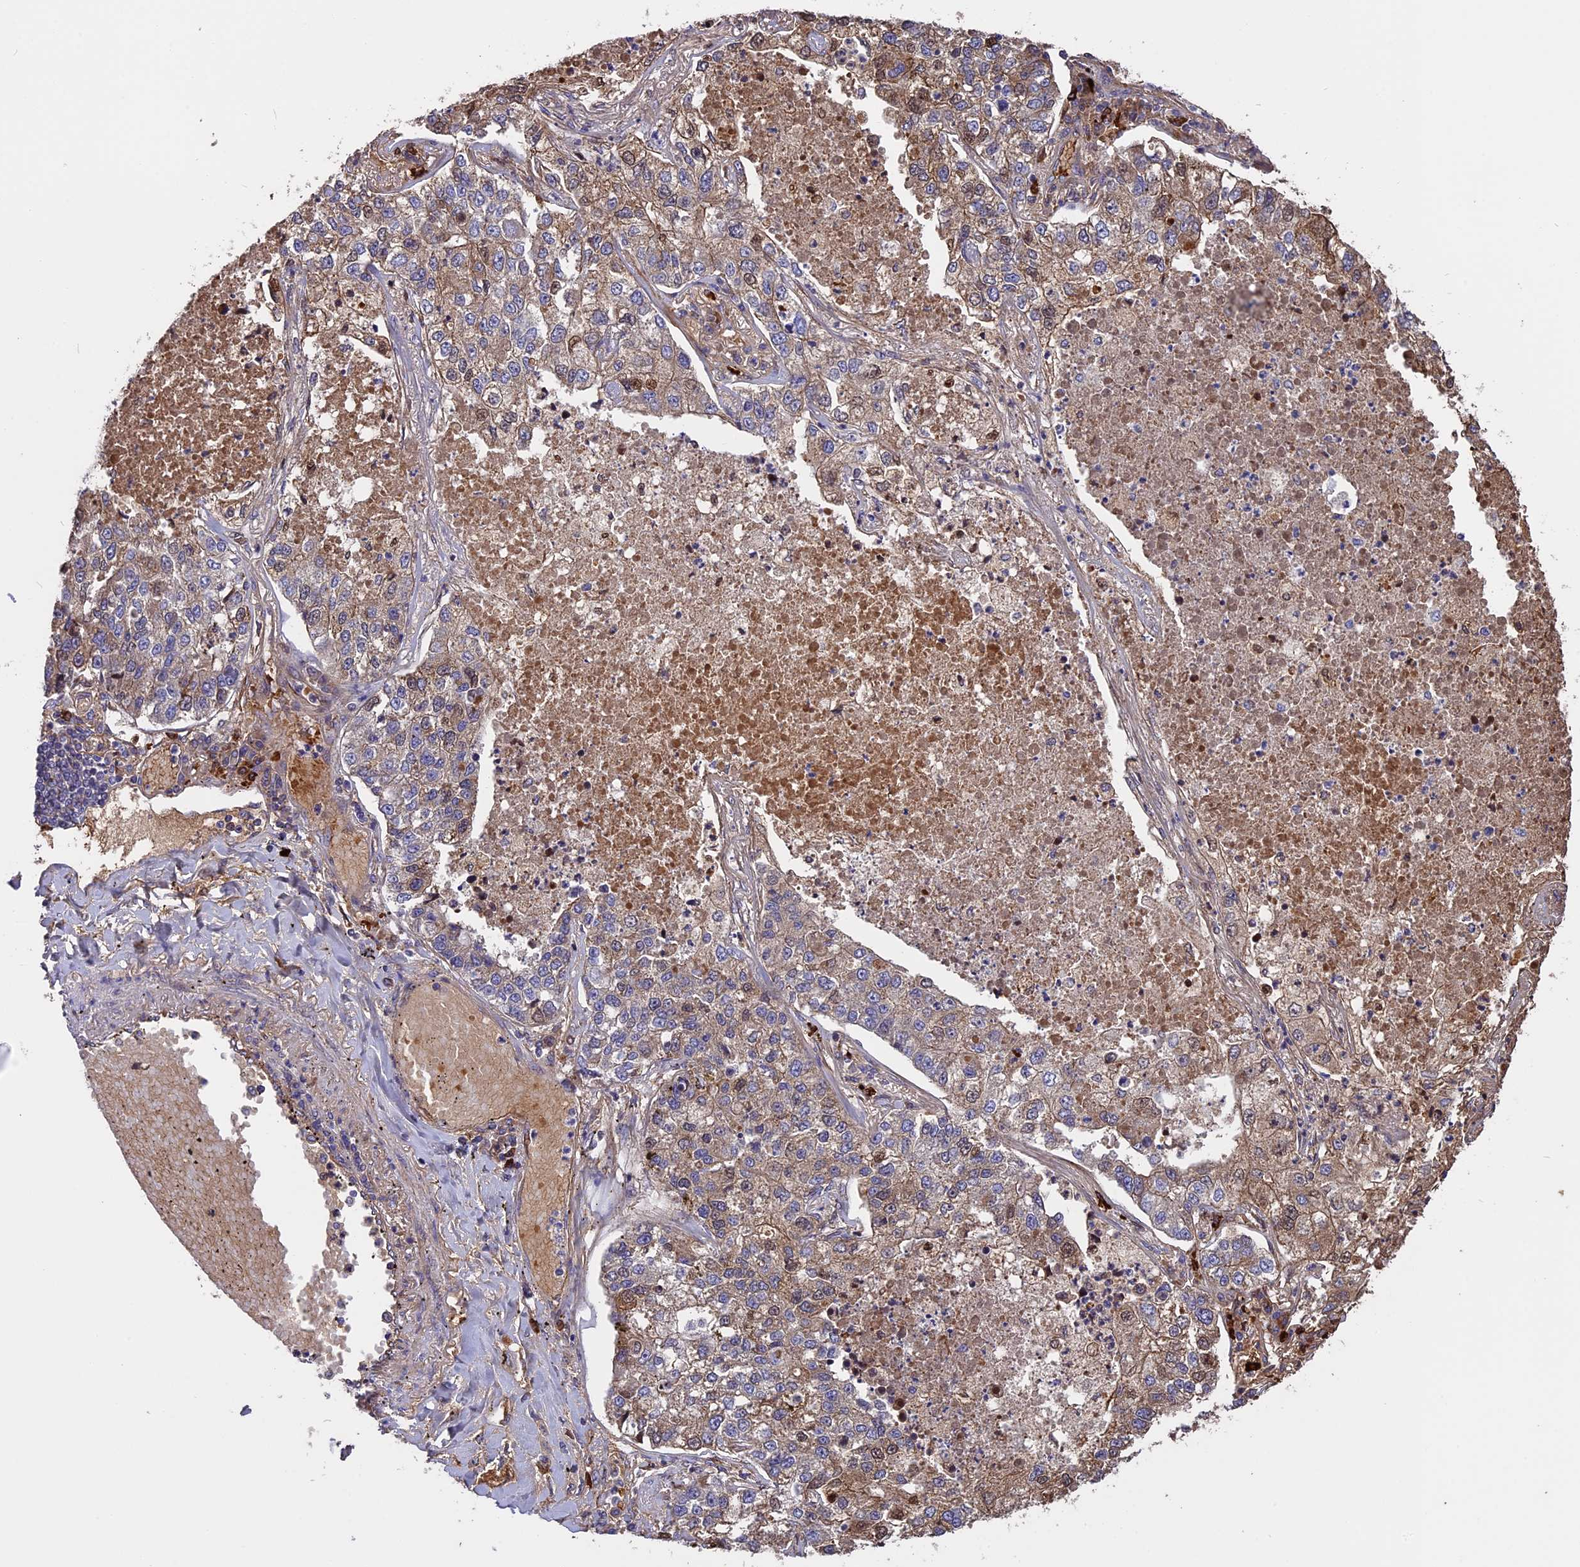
{"staining": {"intensity": "weak", "quantity": "25%-75%", "location": "cytoplasmic/membranous,nuclear"}, "tissue": "lung cancer", "cell_type": "Tumor cells", "image_type": "cancer", "snomed": [{"axis": "morphology", "description": "Adenocarcinoma, NOS"}, {"axis": "topography", "description": "Lung"}], "caption": "This is an image of immunohistochemistry (IHC) staining of lung cancer, which shows weak staining in the cytoplasmic/membranous and nuclear of tumor cells.", "gene": "MFSD2A", "patient": {"sex": "male", "age": 49}}